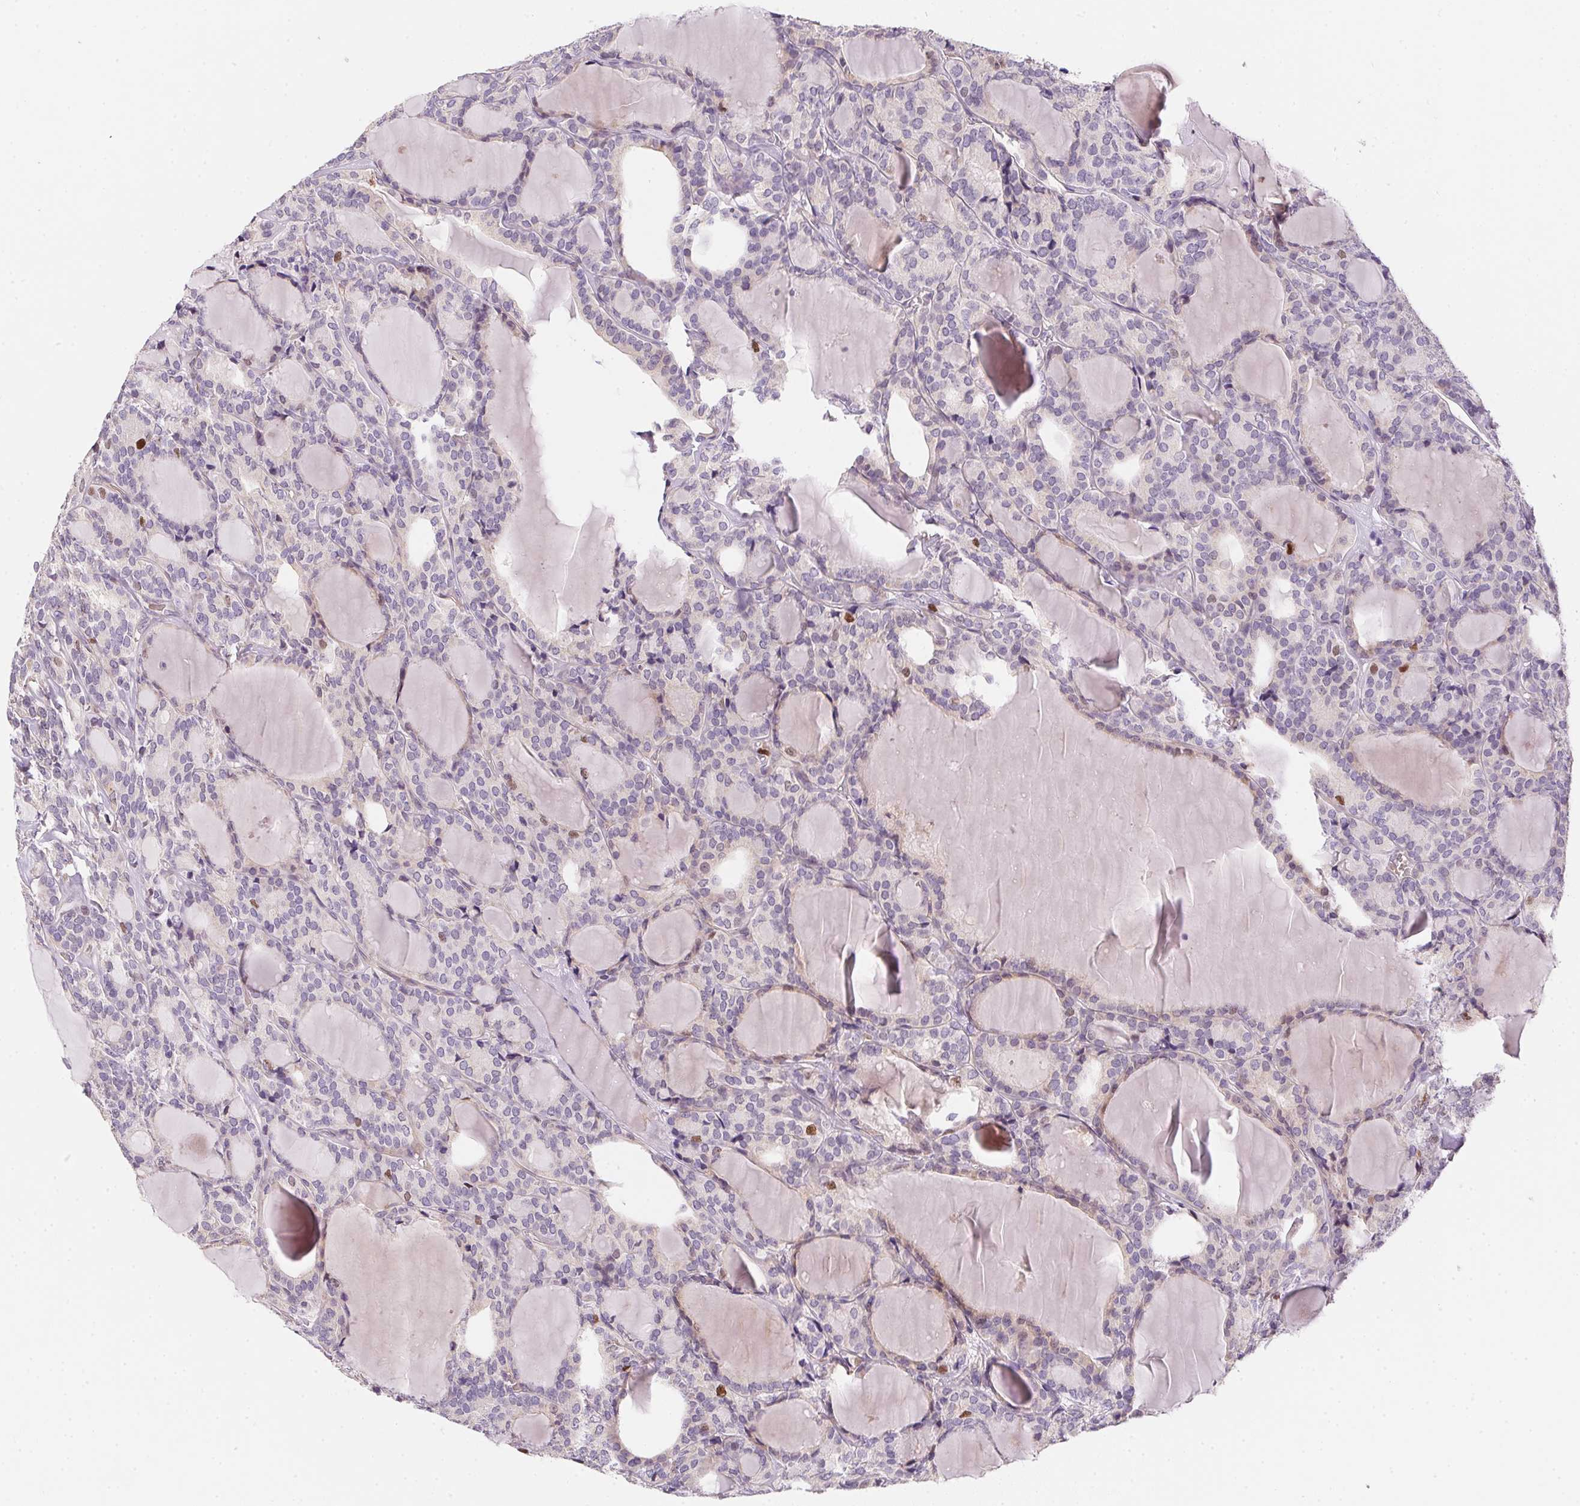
{"staining": {"intensity": "moderate", "quantity": "<25%", "location": "nuclear"}, "tissue": "thyroid cancer", "cell_type": "Tumor cells", "image_type": "cancer", "snomed": [{"axis": "morphology", "description": "Follicular adenoma carcinoma, NOS"}, {"axis": "topography", "description": "Thyroid gland"}], "caption": "DAB immunohistochemical staining of human follicular adenoma carcinoma (thyroid) demonstrates moderate nuclear protein expression in about <25% of tumor cells.", "gene": "HELLS", "patient": {"sex": "male", "age": 74}}